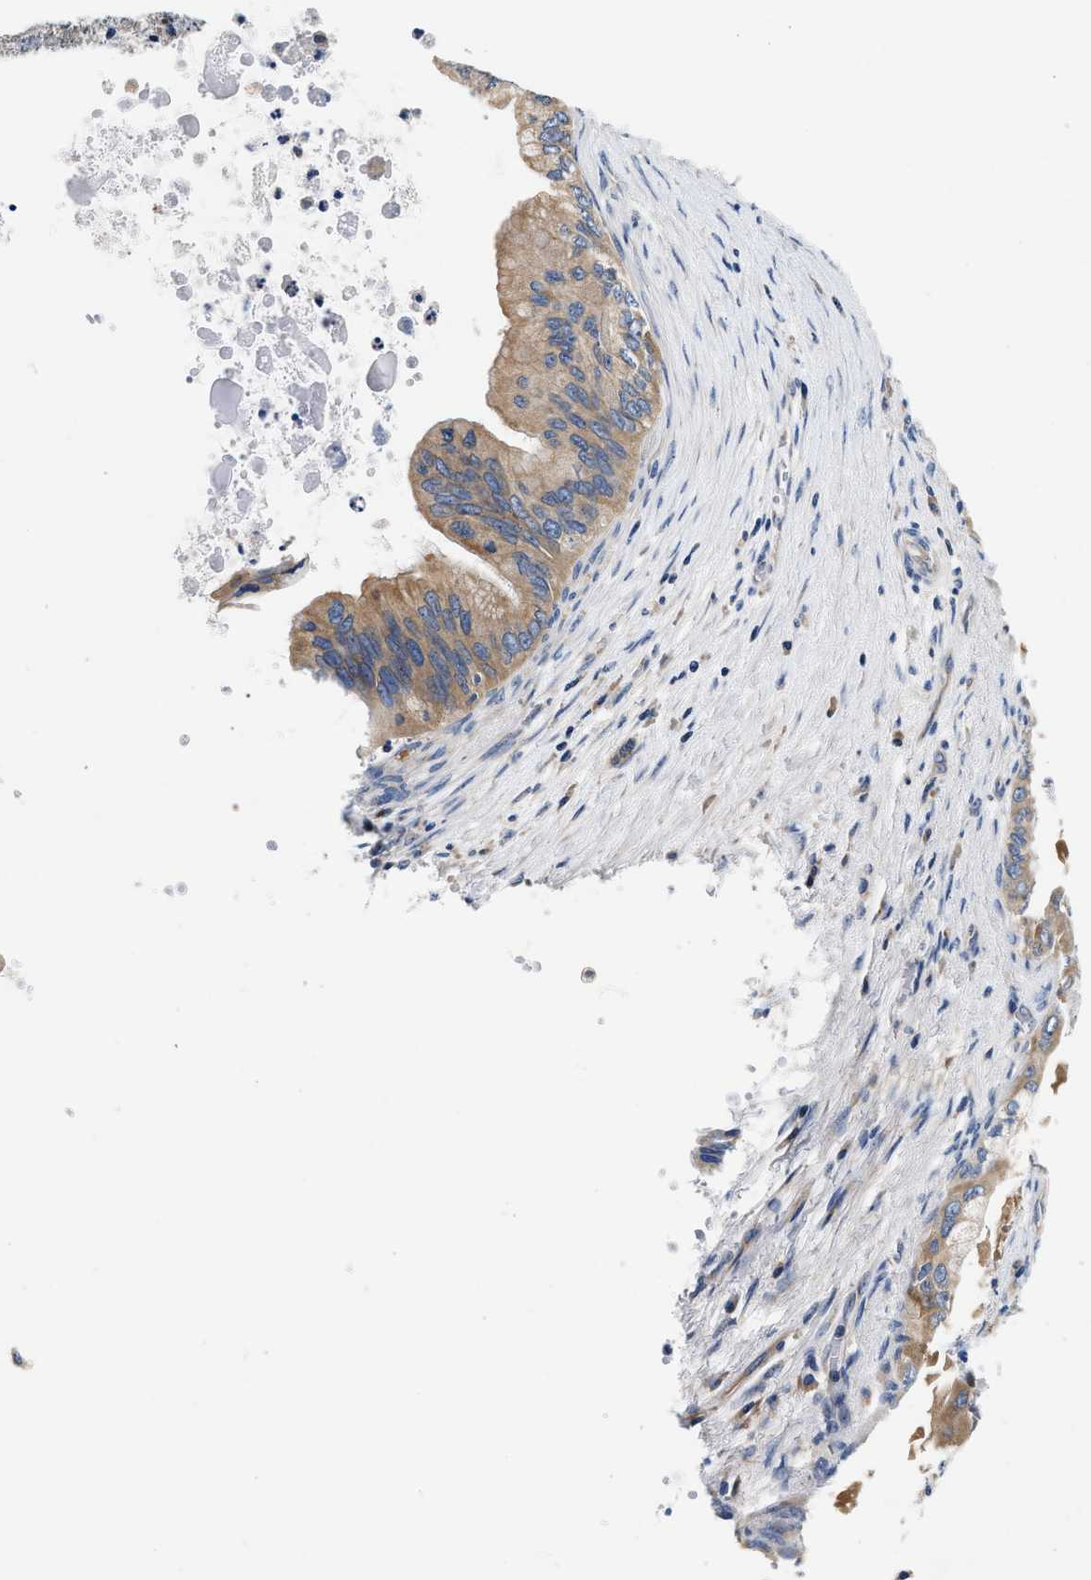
{"staining": {"intensity": "weak", "quantity": ">75%", "location": "cytoplasmic/membranous"}, "tissue": "pancreatic cancer", "cell_type": "Tumor cells", "image_type": "cancer", "snomed": [{"axis": "morphology", "description": "Adenocarcinoma, NOS"}, {"axis": "topography", "description": "Pancreas"}], "caption": "Immunohistochemical staining of human pancreatic cancer (adenocarcinoma) shows weak cytoplasmic/membranous protein positivity in about >75% of tumor cells.", "gene": "FAM185A", "patient": {"sex": "female", "age": 73}}